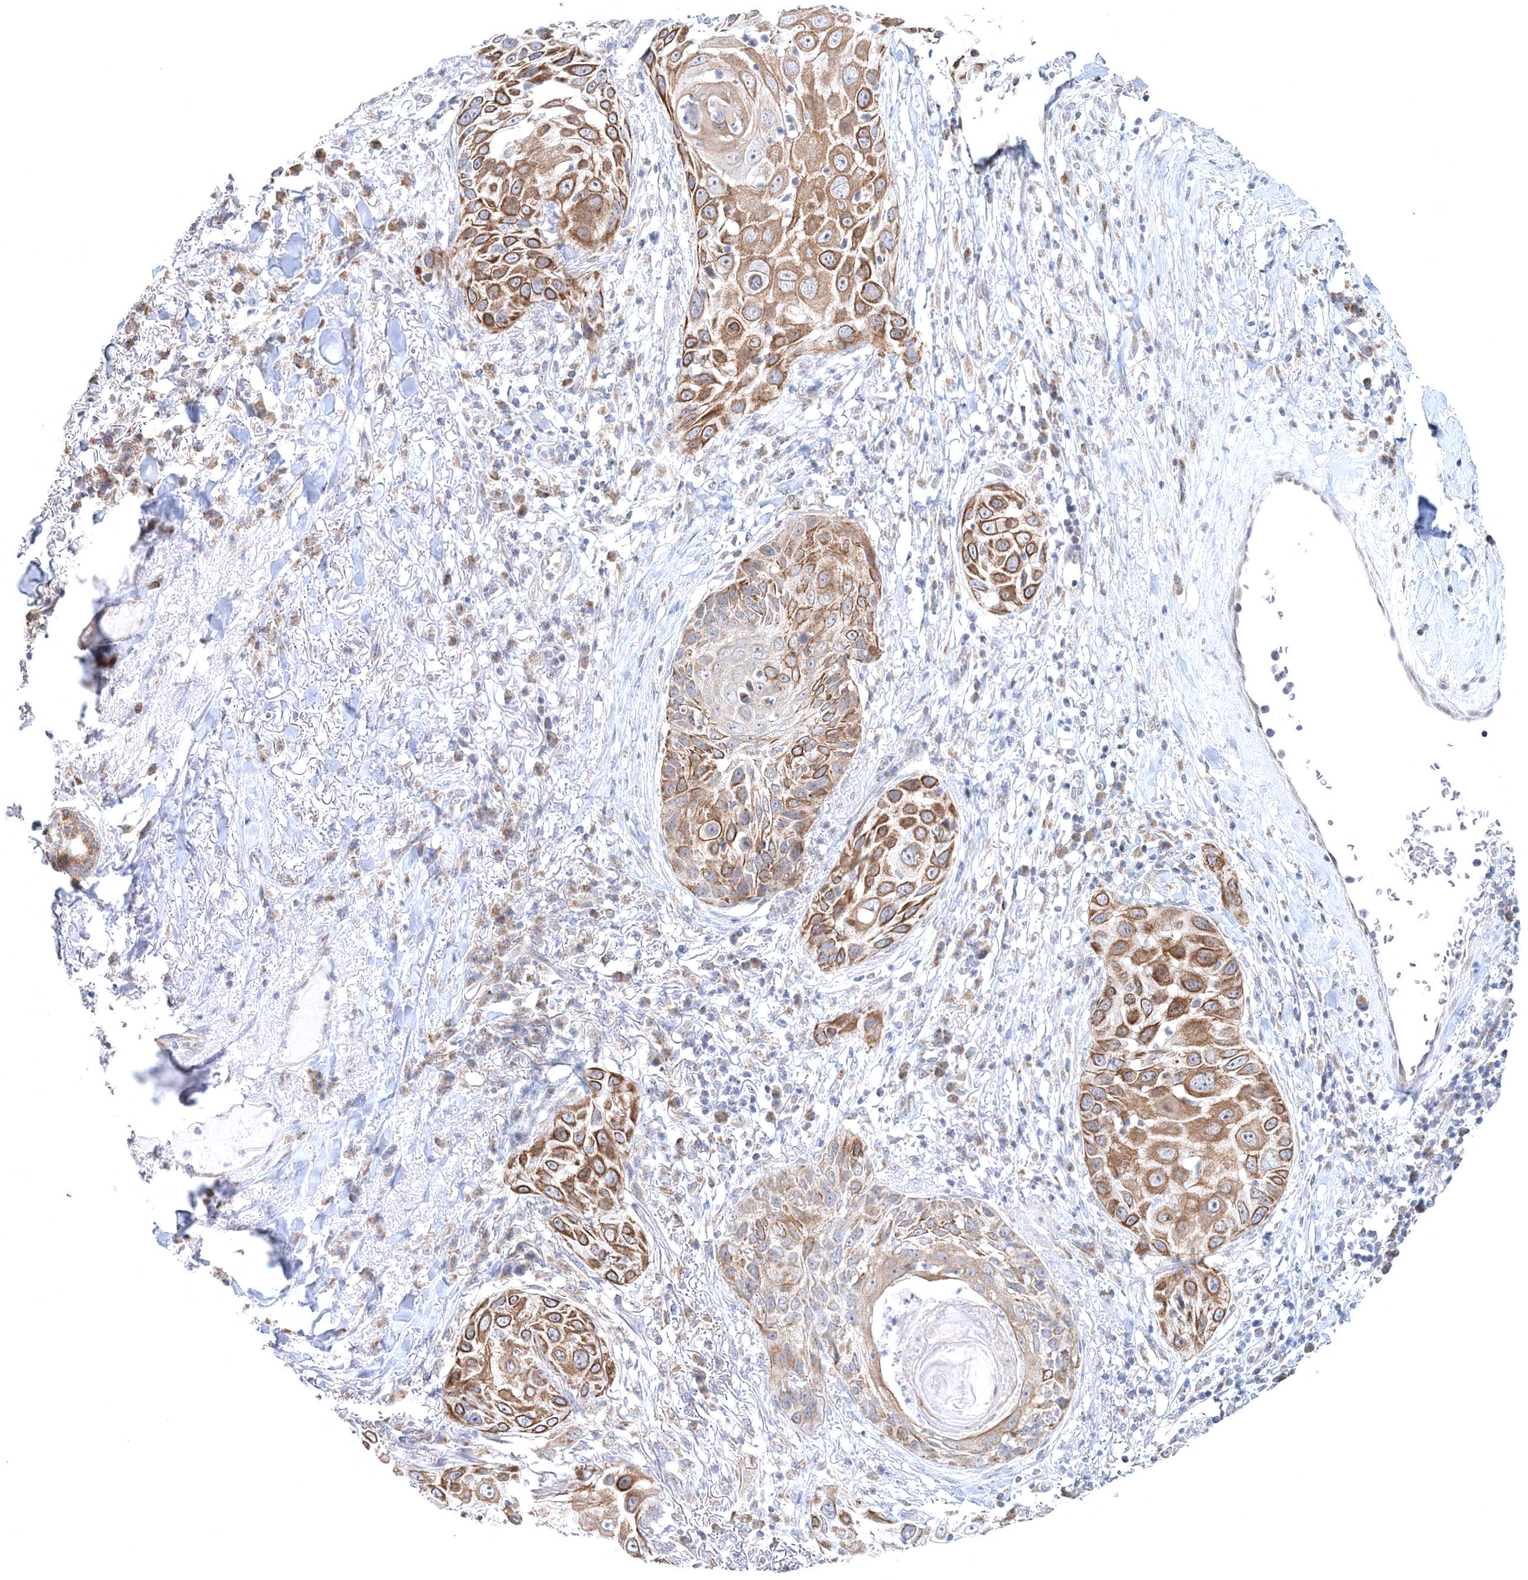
{"staining": {"intensity": "moderate", "quantity": ">75%", "location": "cytoplasmic/membranous"}, "tissue": "skin cancer", "cell_type": "Tumor cells", "image_type": "cancer", "snomed": [{"axis": "morphology", "description": "Squamous cell carcinoma, NOS"}, {"axis": "topography", "description": "Skin"}], "caption": "DAB immunohistochemical staining of human skin cancer (squamous cell carcinoma) exhibits moderate cytoplasmic/membranous protein staining in approximately >75% of tumor cells.", "gene": "RNF150", "patient": {"sex": "female", "age": 44}}